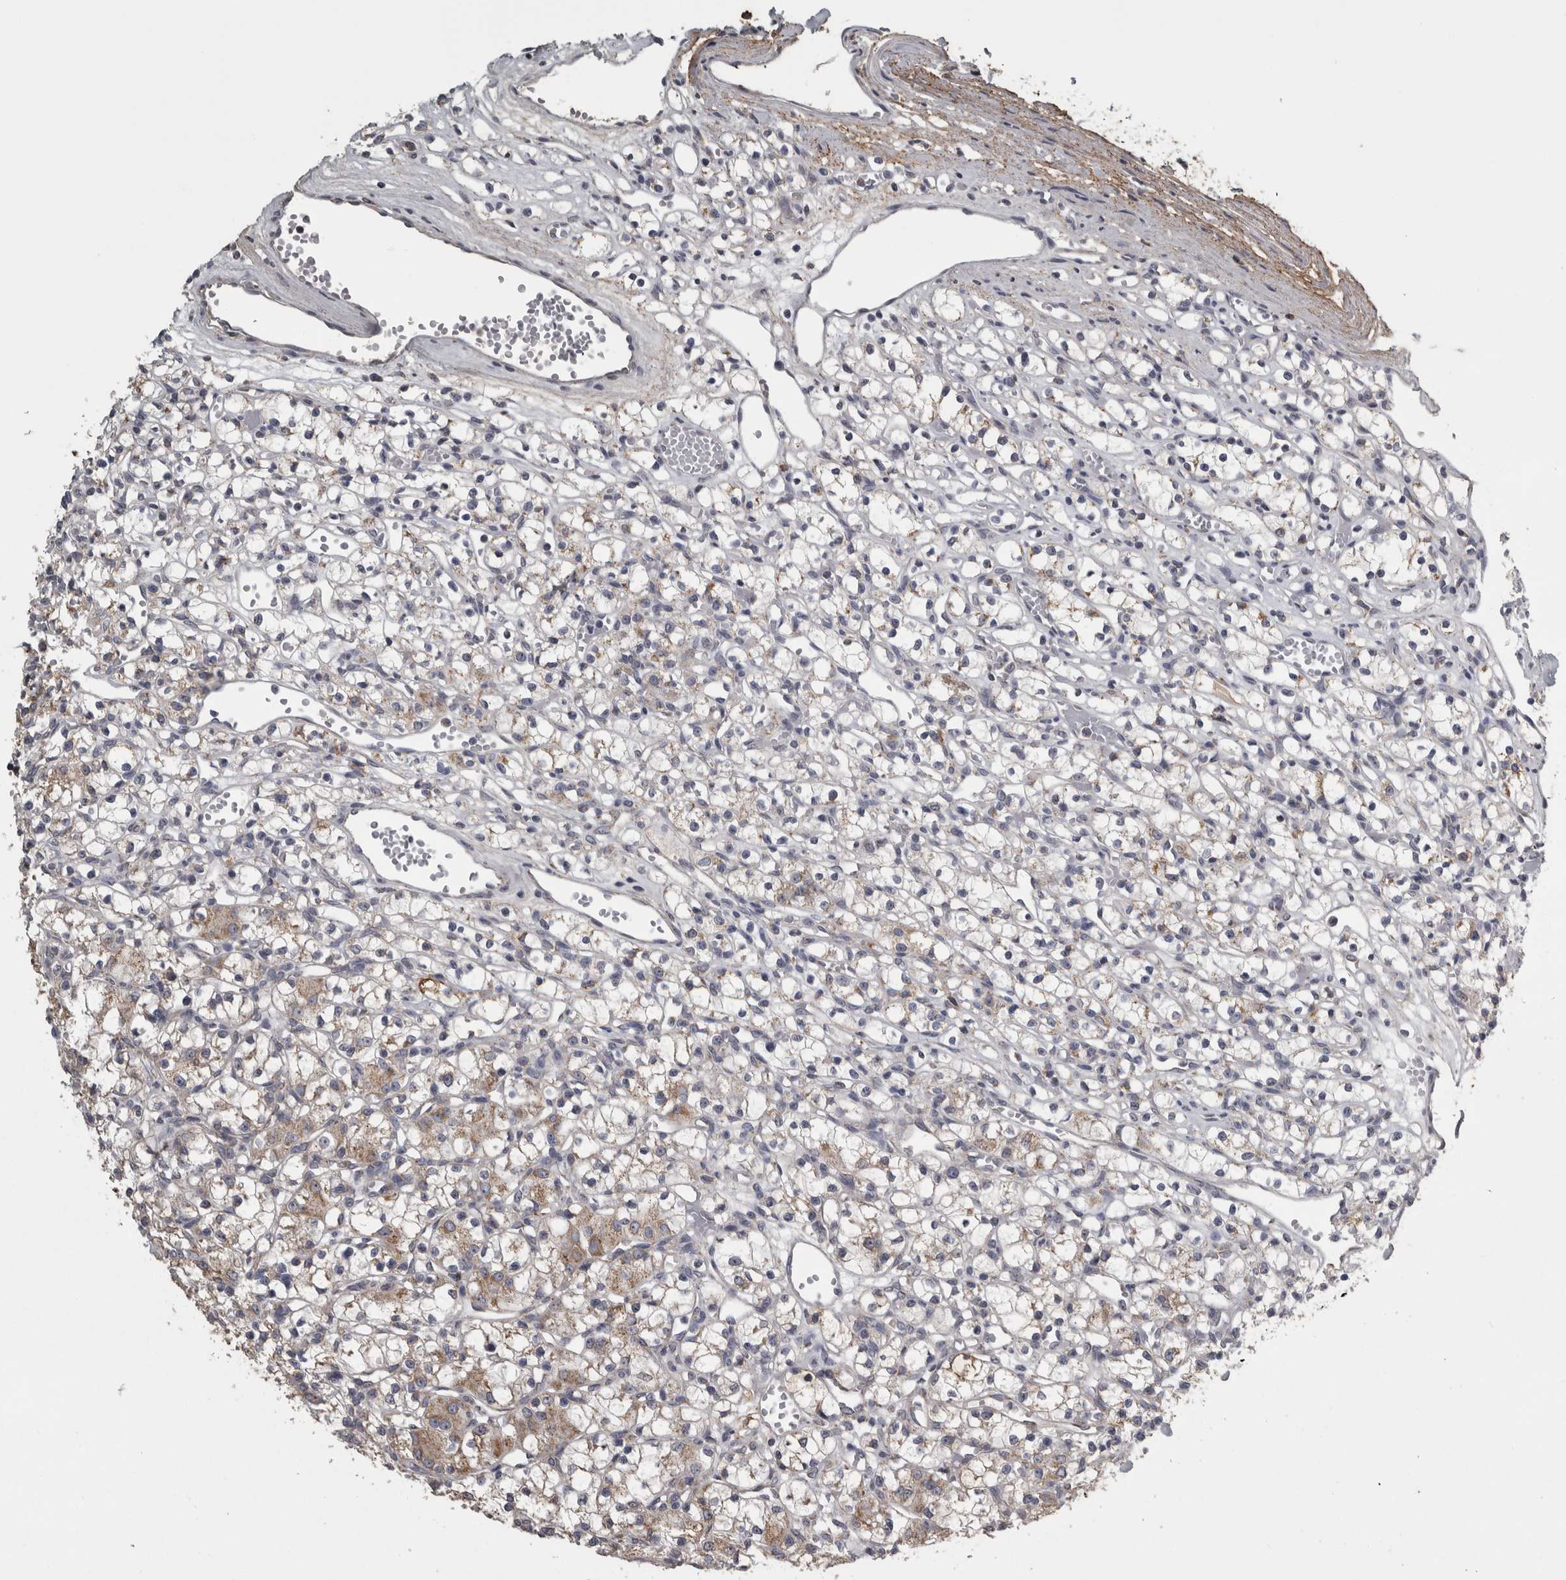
{"staining": {"intensity": "moderate", "quantity": "<25%", "location": "cytoplasmic/membranous"}, "tissue": "renal cancer", "cell_type": "Tumor cells", "image_type": "cancer", "snomed": [{"axis": "morphology", "description": "Adenocarcinoma, NOS"}, {"axis": "topography", "description": "Kidney"}], "caption": "Immunohistochemical staining of renal adenocarcinoma demonstrates low levels of moderate cytoplasmic/membranous protein positivity in about <25% of tumor cells.", "gene": "FRK", "patient": {"sex": "female", "age": 59}}